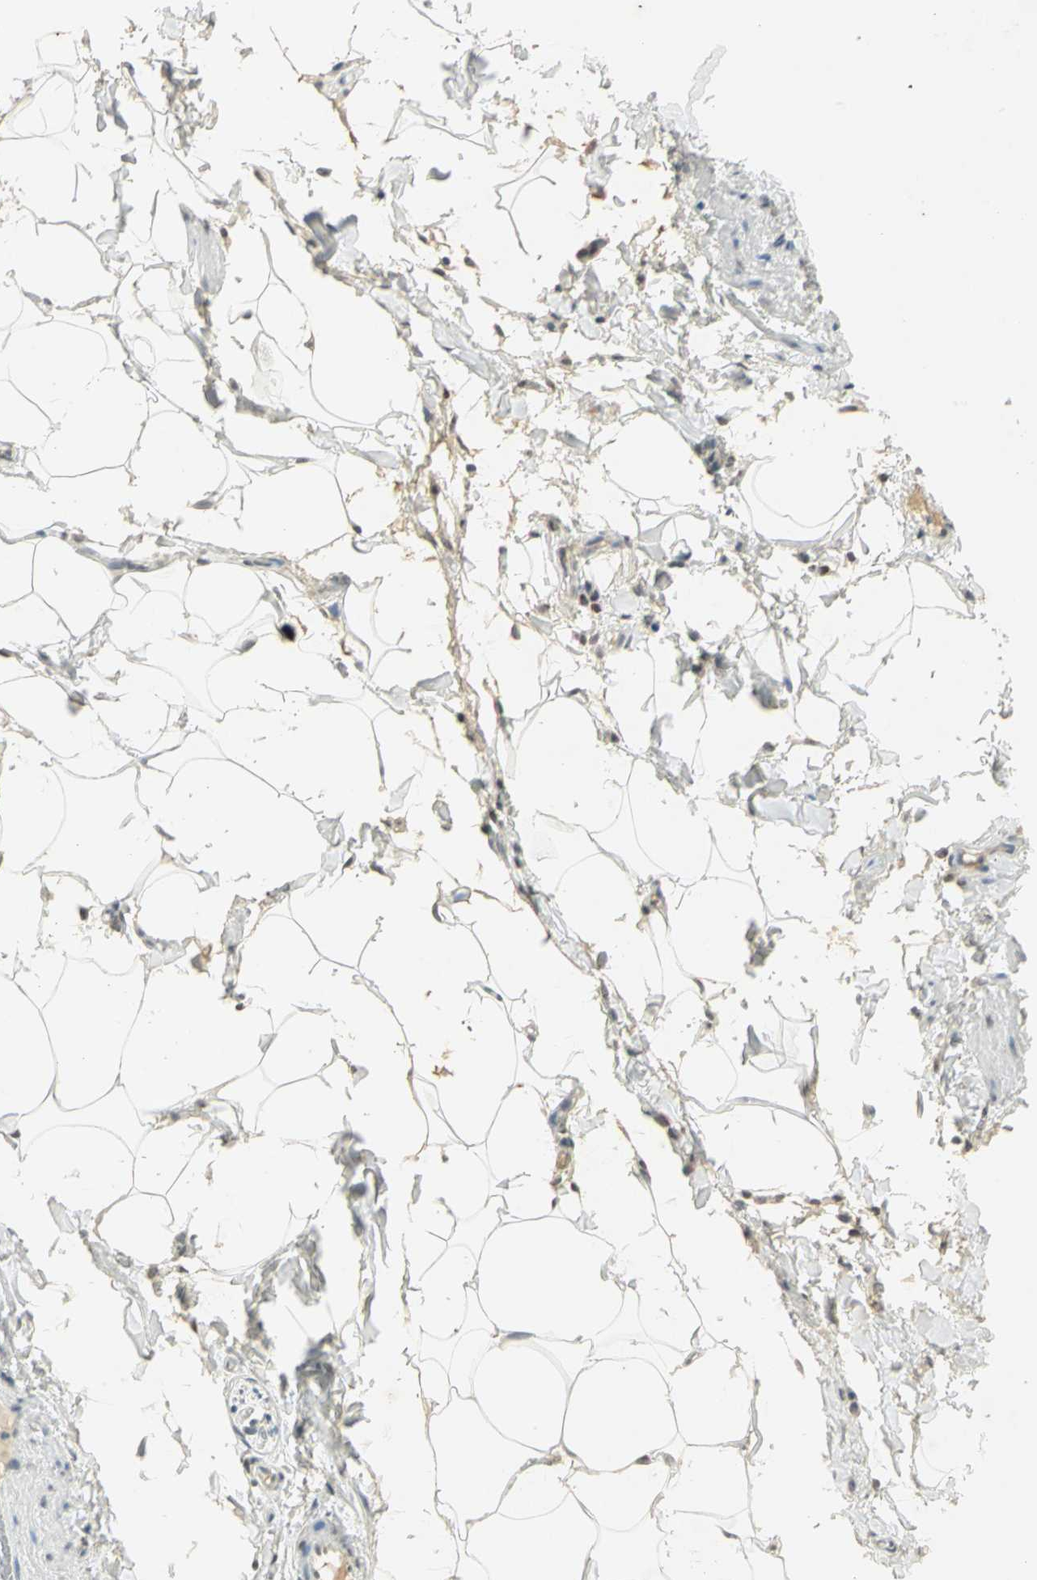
{"staining": {"intensity": "negative", "quantity": "none", "location": "none"}, "tissue": "adipose tissue", "cell_type": "Adipocytes", "image_type": "normal", "snomed": [{"axis": "morphology", "description": "Normal tissue, NOS"}, {"axis": "topography", "description": "Vascular tissue"}], "caption": "The histopathology image shows no significant staining in adipocytes of adipose tissue.", "gene": "AK6", "patient": {"sex": "male", "age": 41}}